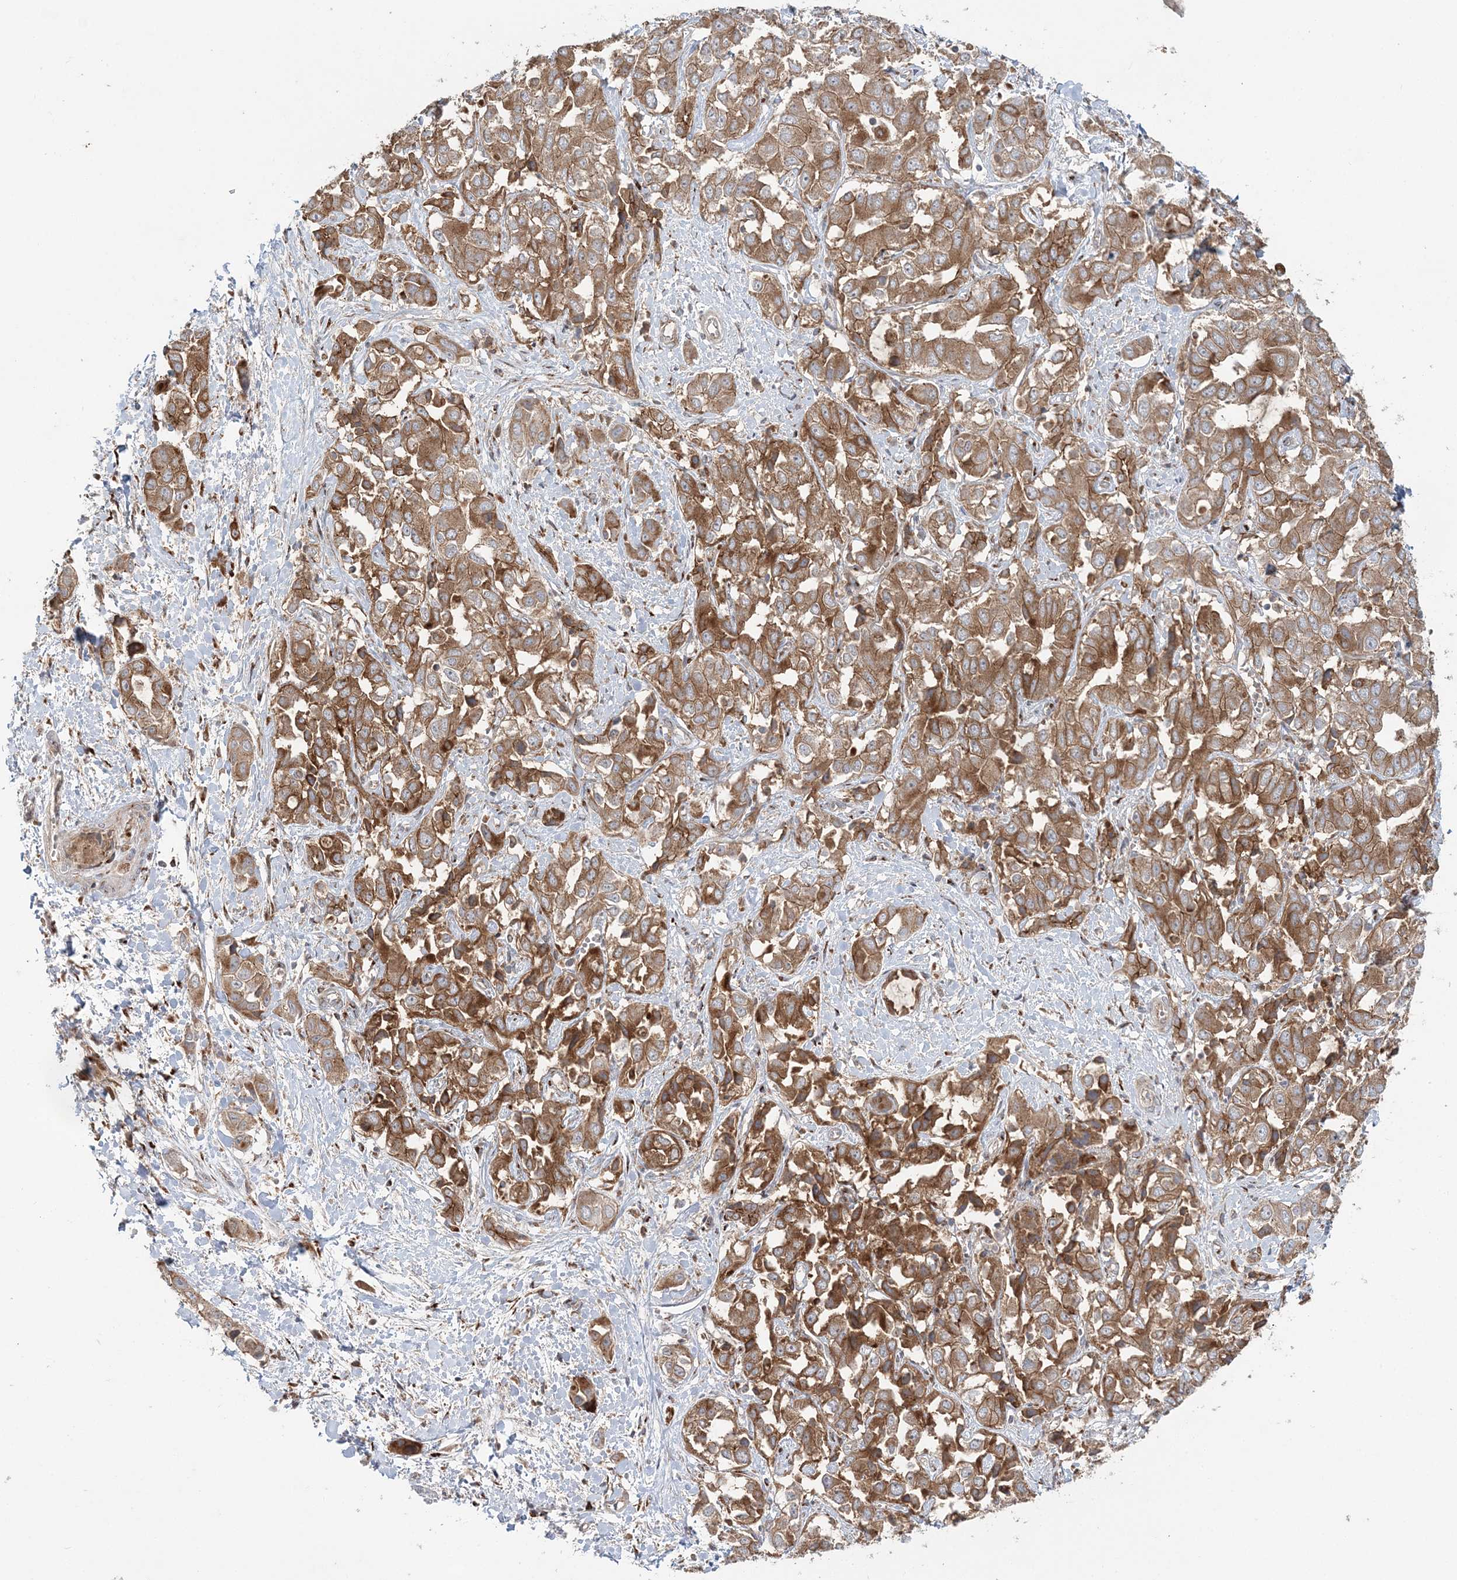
{"staining": {"intensity": "moderate", "quantity": ">75%", "location": "cytoplasmic/membranous"}, "tissue": "liver cancer", "cell_type": "Tumor cells", "image_type": "cancer", "snomed": [{"axis": "morphology", "description": "Cholangiocarcinoma"}, {"axis": "topography", "description": "Liver"}], "caption": "Liver cancer (cholangiocarcinoma) was stained to show a protein in brown. There is medium levels of moderate cytoplasmic/membranous expression in about >75% of tumor cells. (brown staining indicates protein expression, while blue staining denotes nuclei).", "gene": "ABCC3", "patient": {"sex": "female", "age": 52}}